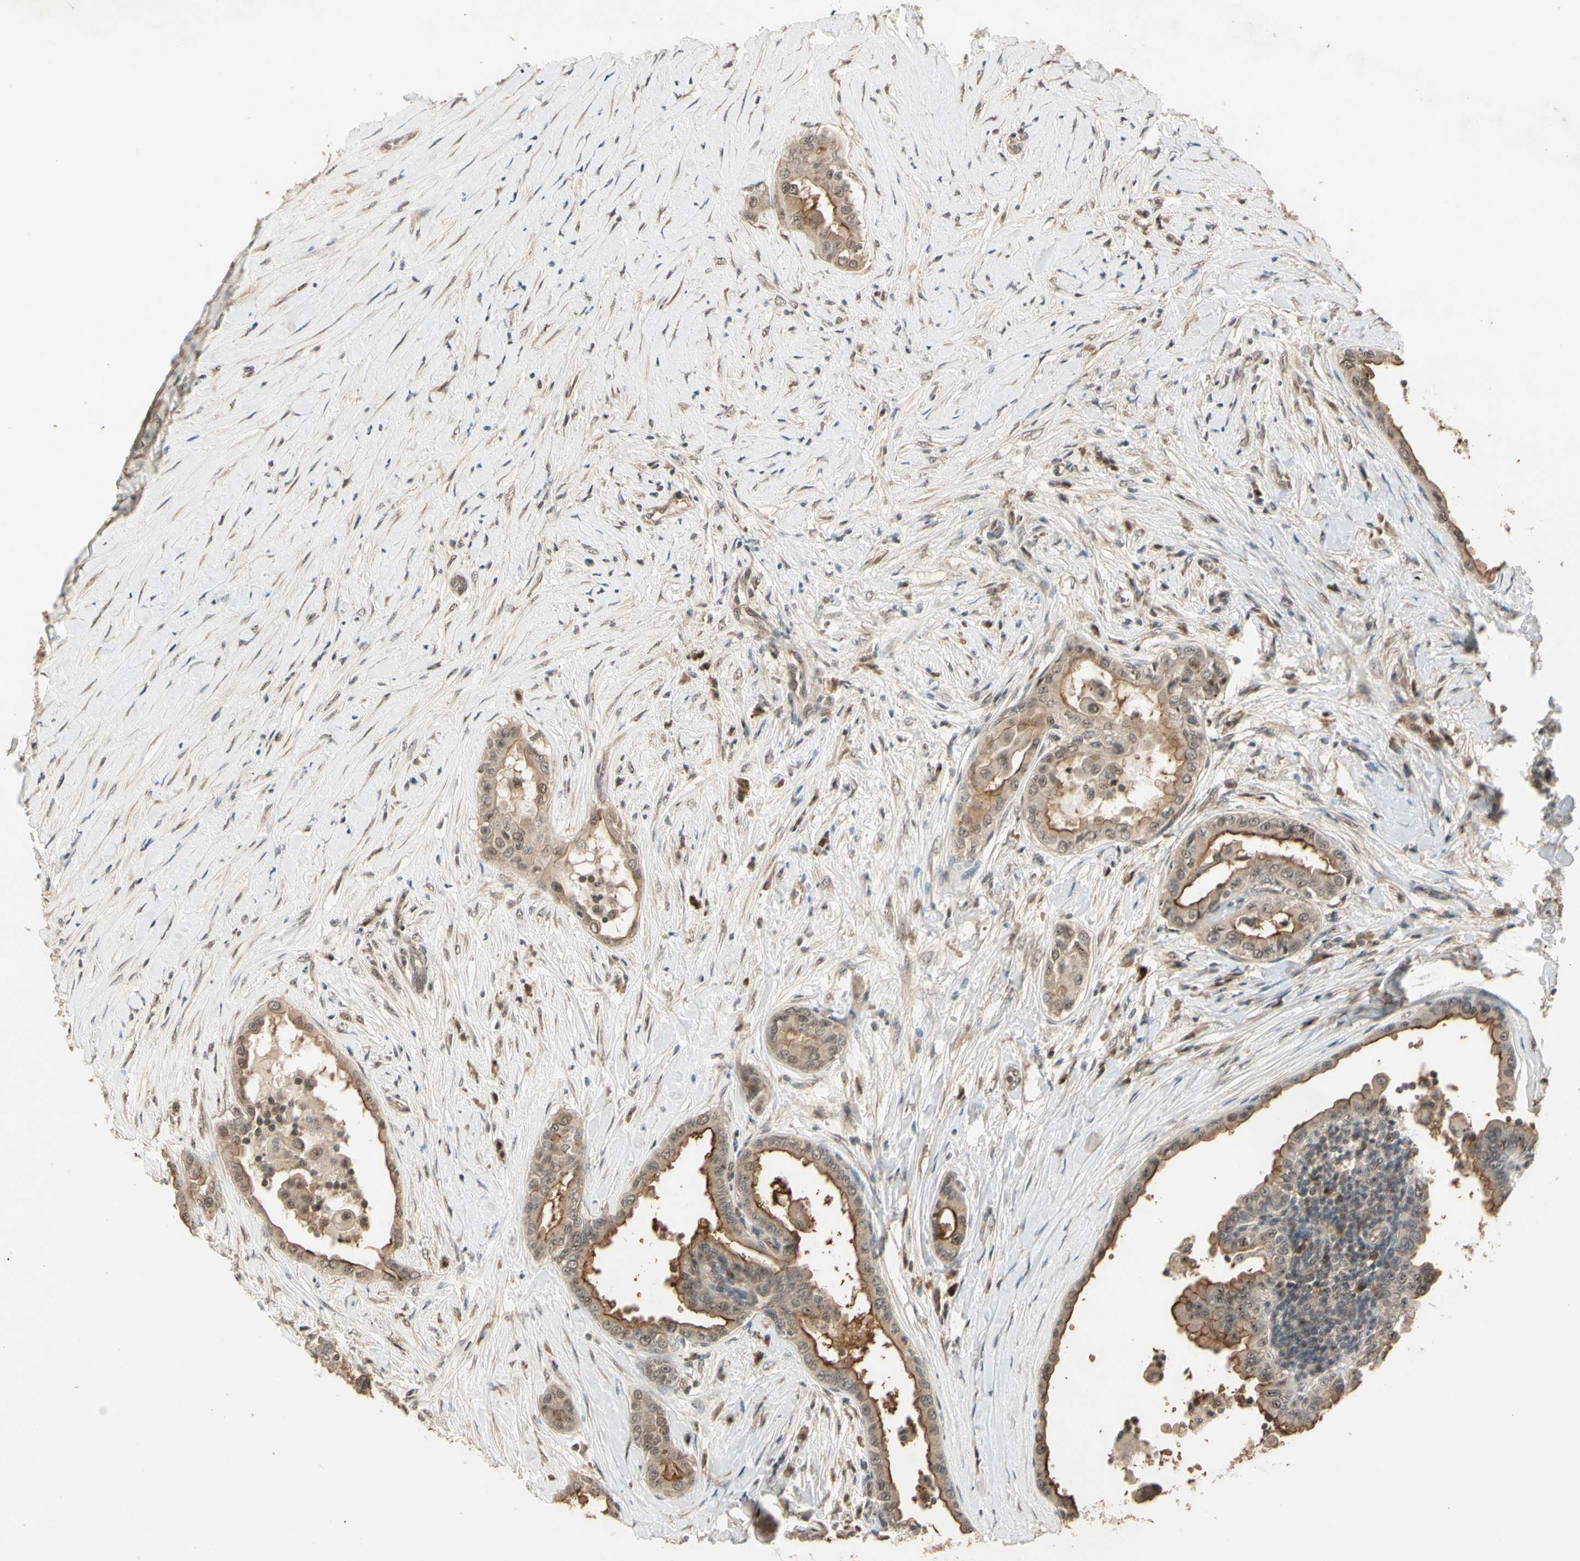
{"staining": {"intensity": "moderate", "quantity": ">75%", "location": "cytoplasmic/membranous,nuclear"}, "tissue": "thyroid cancer", "cell_type": "Tumor cells", "image_type": "cancer", "snomed": [{"axis": "morphology", "description": "Papillary adenocarcinoma, NOS"}, {"axis": "topography", "description": "Thyroid gland"}], "caption": "A brown stain highlights moderate cytoplasmic/membranous and nuclear positivity of a protein in human thyroid papillary adenocarcinoma tumor cells. (DAB IHC, brown staining for protein, blue staining for nuclei).", "gene": "MCPH1", "patient": {"sex": "male", "age": 33}}